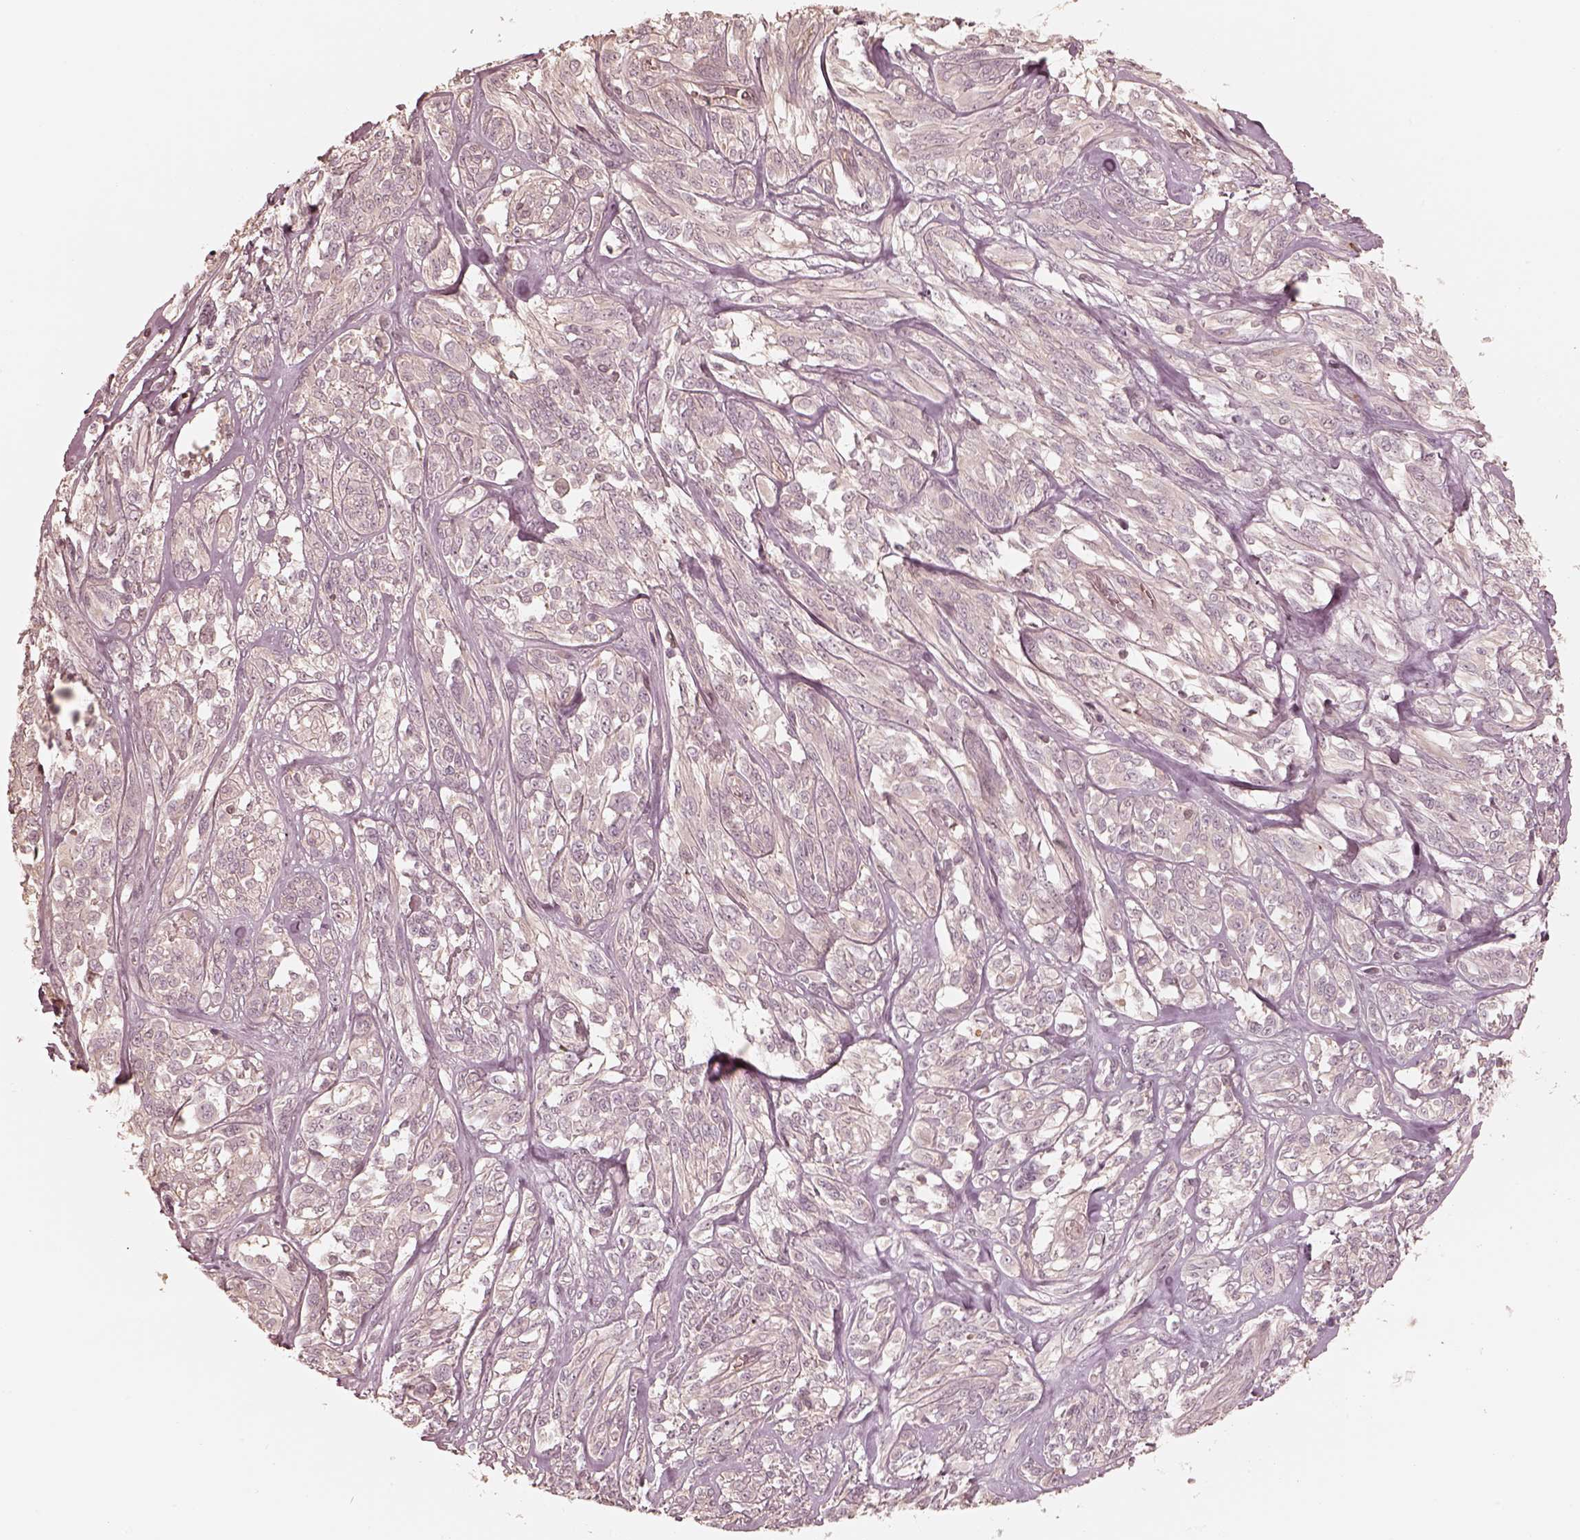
{"staining": {"intensity": "negative", "quantity": "none", "location": "none"}, "tissue": "melanoma", "cell_type": "Tumor cells", "image_type": "cancer", "snomed": [{"axis": "morphology", "description": "Malignant melanoma, NOS"}, {"axis": "topography", "description": "Skin"}], "caption": "IHC micrograph of neoplastic tissue: human malignant melanoma stained with DAB demonstrates no significant protein expression in tumor cells. (Brightfield microscopy of DAB IHC at high magnification).", "gene": "KIF5C", "patient": {"sex": "female", "age": 91}}